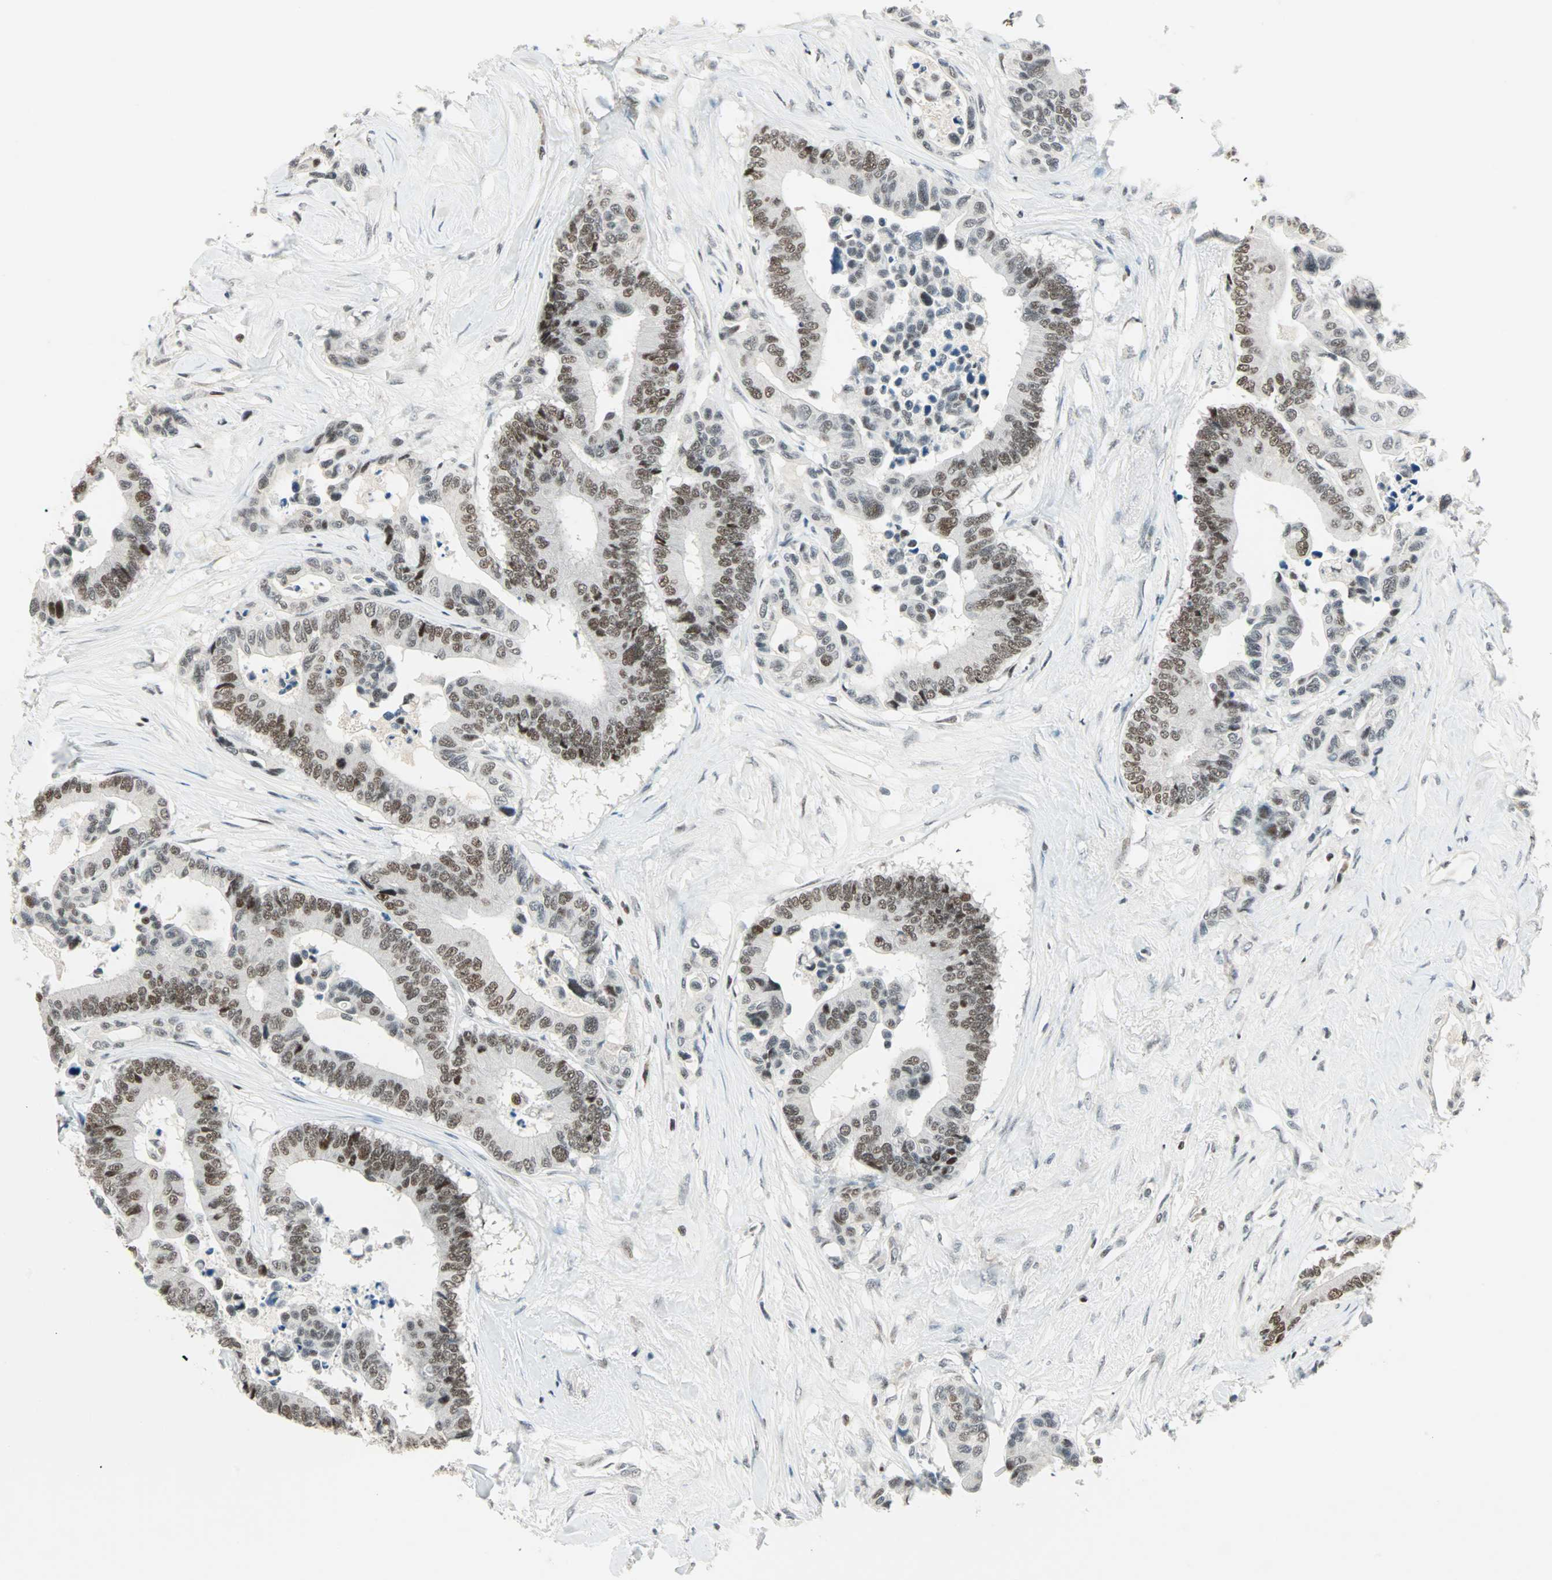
{"staining": {"intensity": "moderate", "quantity": ">75%", "location": "nuclear"}, "tissue": "colorectal cancer", "cell_type": "Tumor cells", "image_type": "cancer", "snomed": [{"axis": "morphology", "description": "Normal tissue, NOS"}, {"axis": "morphology", "description": "Adenocarcinoma, NOS"}, {"axis": "topography", "description": "Colon"}], "caption": "Moderate nuclear staining is present in about >75% of tumor cells in adenocarcinoma (colorectal).", "gene": "SIN3A", "patient": {"sex": "male", "age": 82}}